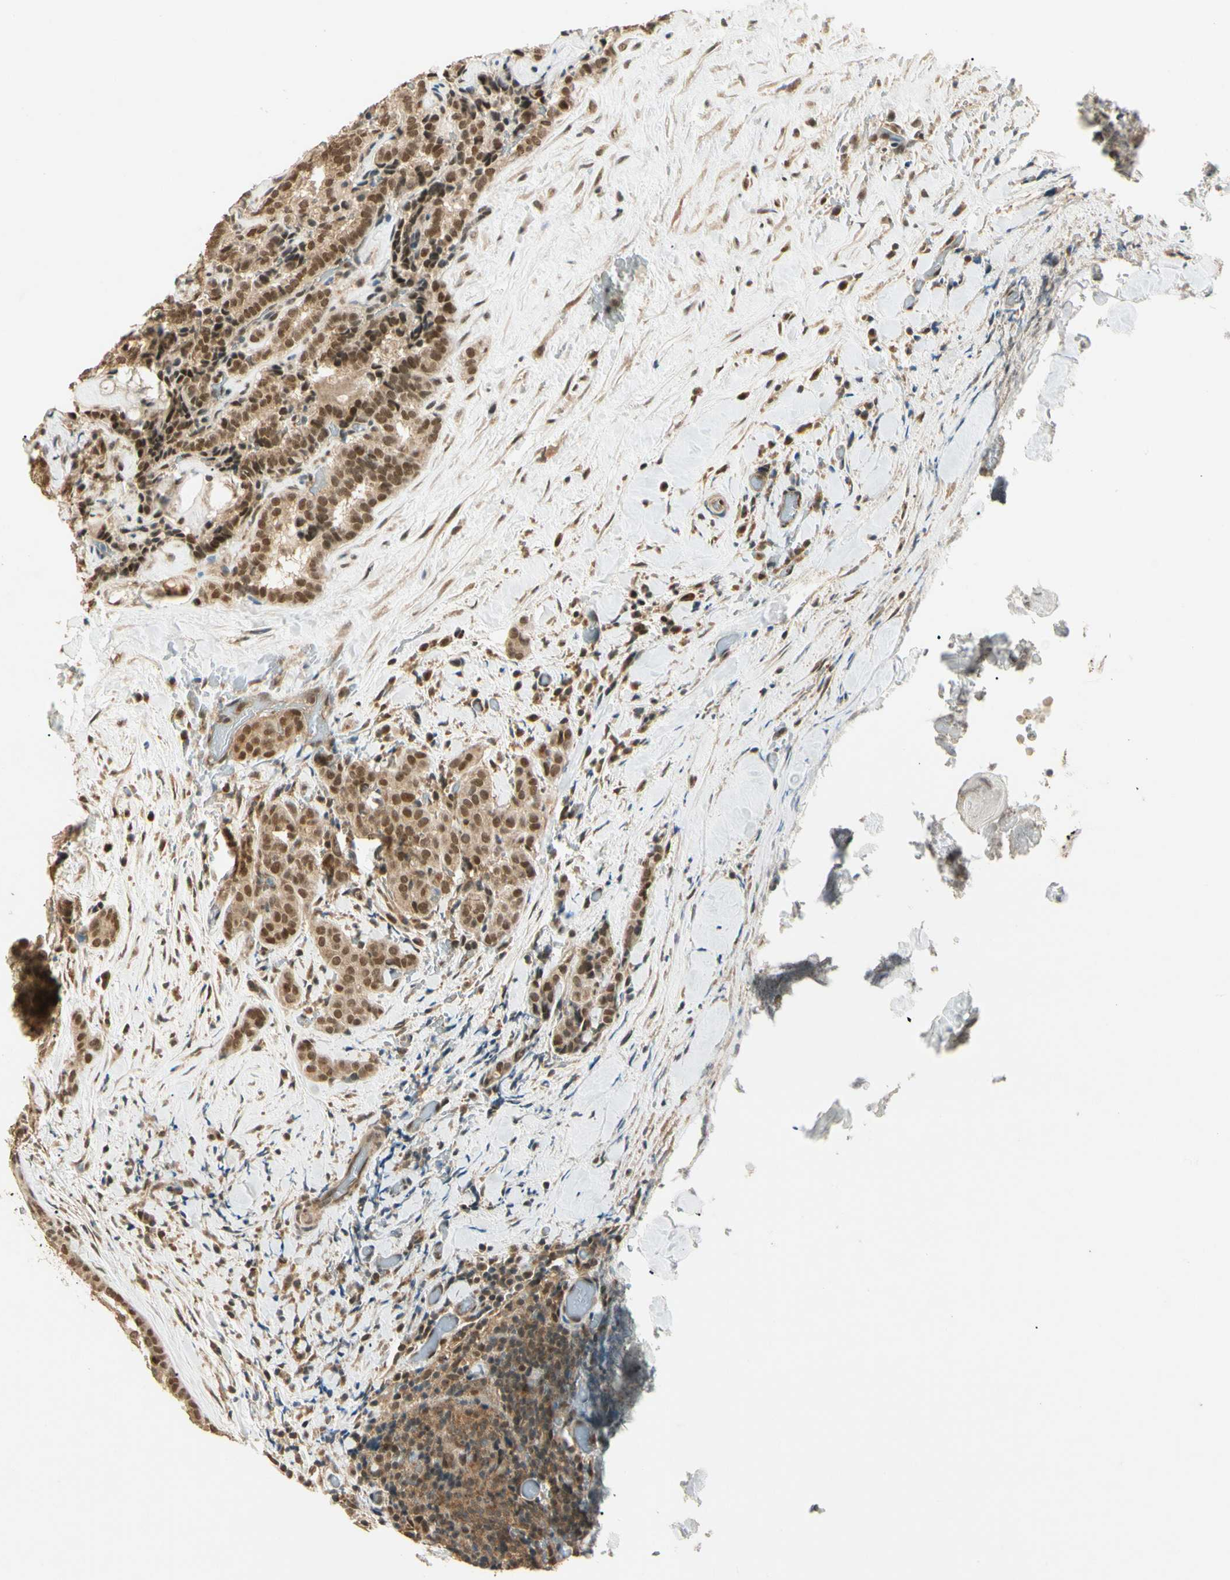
{"staining": {"intensity": "moderate", "quantity": ">75%", "location": "cytoplasmic/membranous,nuclear"}, "tissue": "thyroid cancer", "cell_type": "Tumor cells", "image_type": "cancer", "snomed": [{"axis": "morphology", "description": "Normal tissue, NOS"}, {"axis": "morphology", "description": "Papillary adenocarcinoma, NOS"}, {"axis": "topography", "description": "Thyroid gland"}], "caption": "There is medium levels of moderate cytoplasmic/membranous and nuclear staining in tumor cells of thyroid papillary adenocarcinoma, as demonstrated by immunohistochemical staining (brown color).", "gene": "ZSCAN12", "patient": {"sex": "female", "age": 30}}